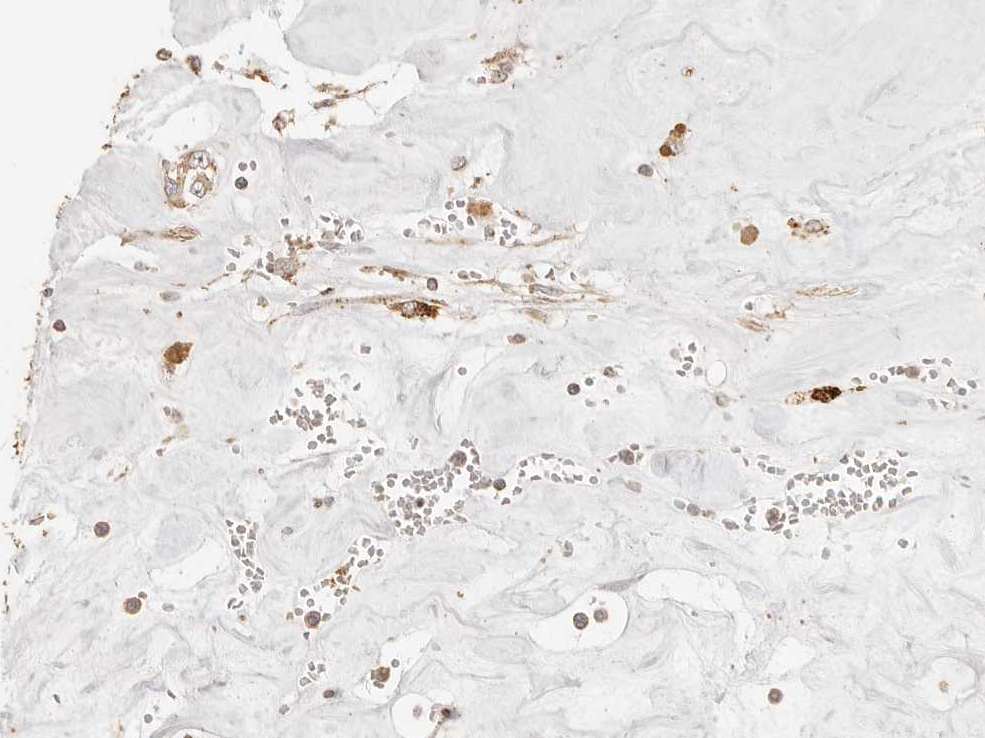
{"staining": {"intensity": "weak", "quantity": ">75%", "location": "cytoplasmic/membranous"}, "tissue": "carcinoid", "cell_type": "Tumor cells", "image_type": "cancer", "snomed": [{"axis": "morphology", "description": "Carcinoid, malignant, NOS"}, {"axis": "topography", "description": "Pancreas"}], "caption": "Protein staining of carcinoid tissue exhibits weak cytoplasmic/membranous positivity in approximately >75% of tumor cells. (Brightfield microscopy of DAB IHC at high magnification).", "gene": "PTPN22", "patient": {"sex": "male", "age": 41}}